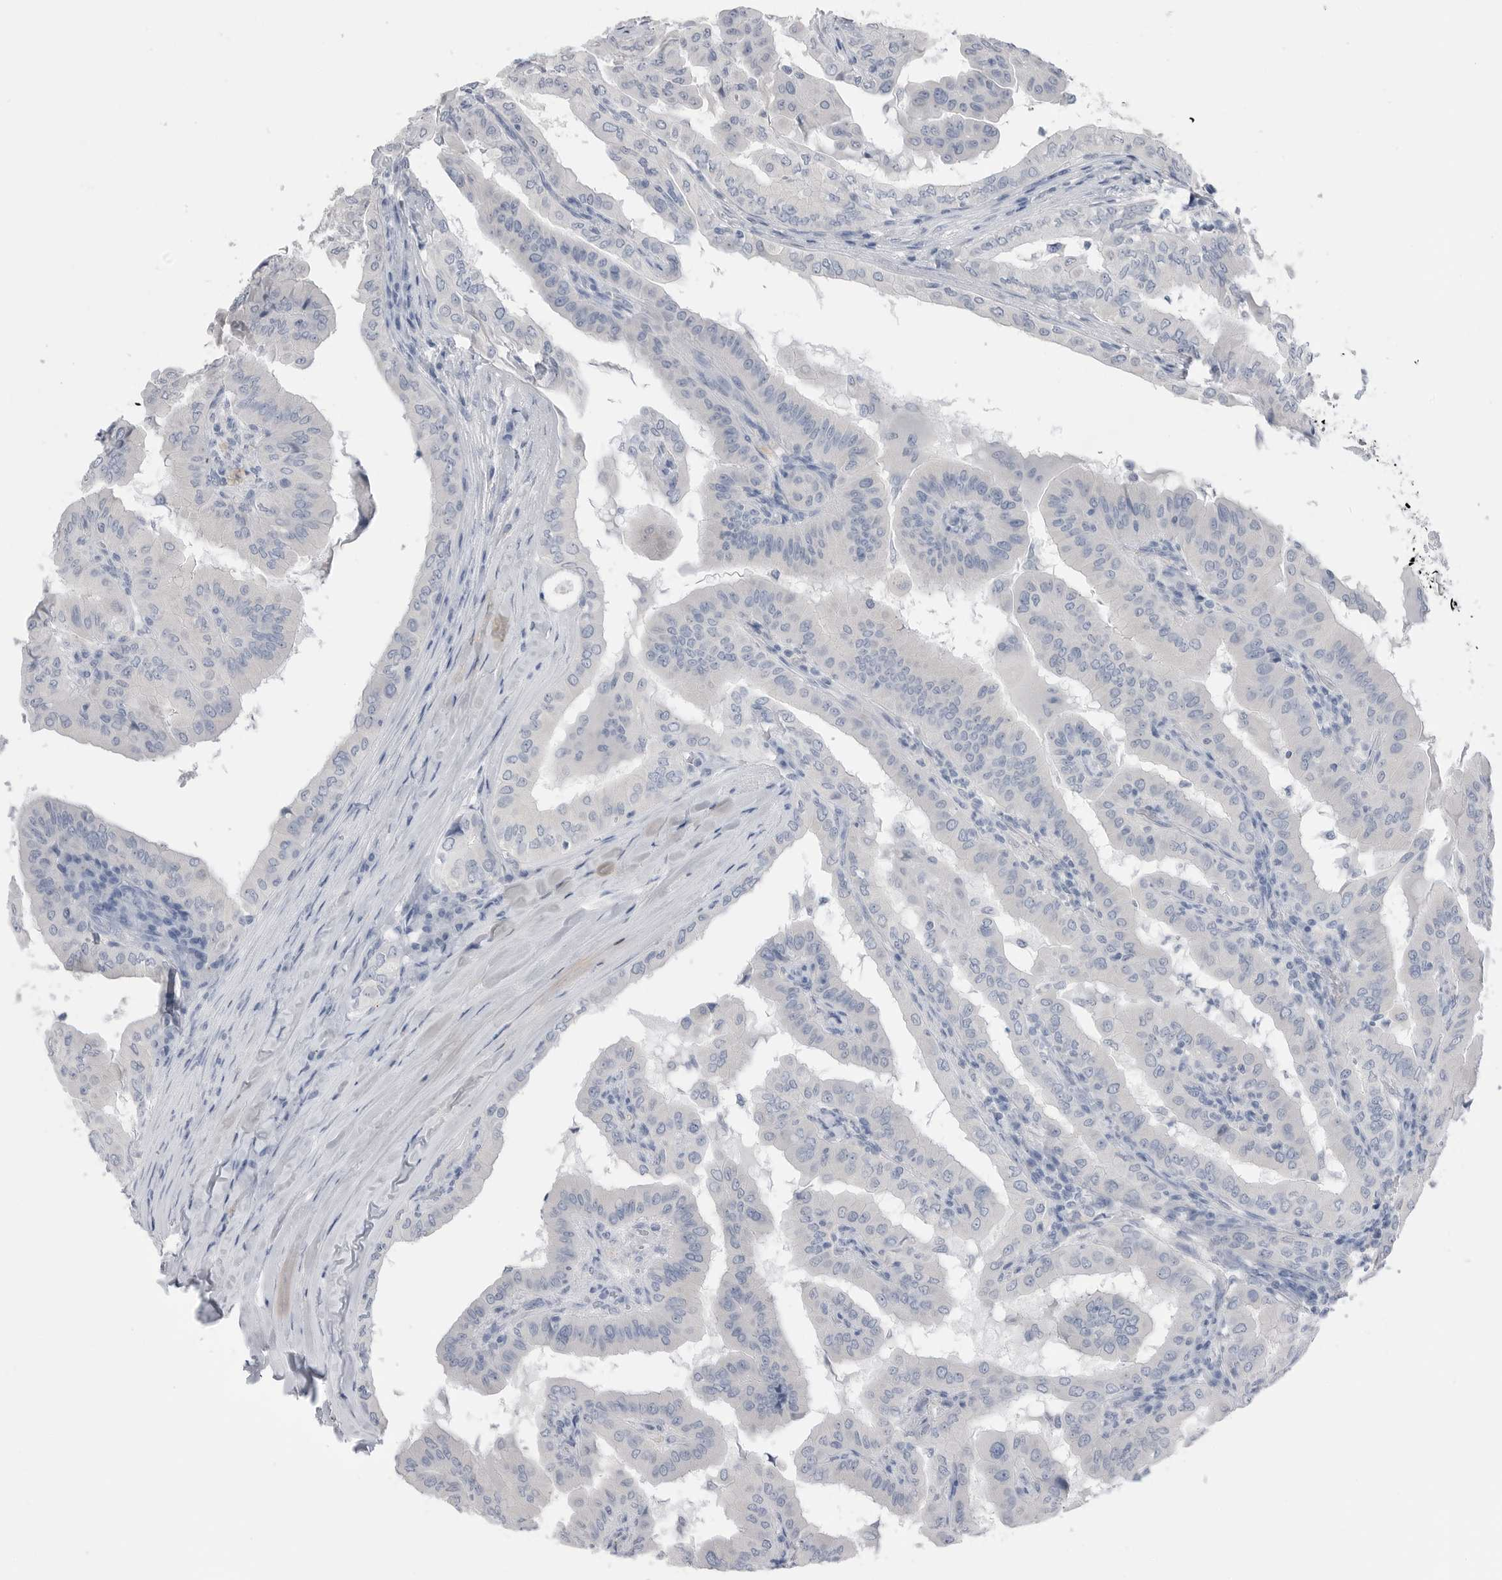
{"staining": {"intensity": "negative", "quantity": "none", "location": "none"}, "tissue": "thyroid cancer", "cell_type": "Tumor cells", "image_type": "cancer", "snomed": [{"axis": "morphology", "description": "Papillary adenocarcinoma, NOS"}, {"axis": "topography", "description": "Thyroid gland"}], "caption": "DAB (3,3'-diaminobenzidine) immunohistochemical staining of thyroid papillary adenocarcinoma demonstrates no significant positivity in tumor cells.", "gene": "ABHD12", "patient": {"sex": "male", "age": 33}}